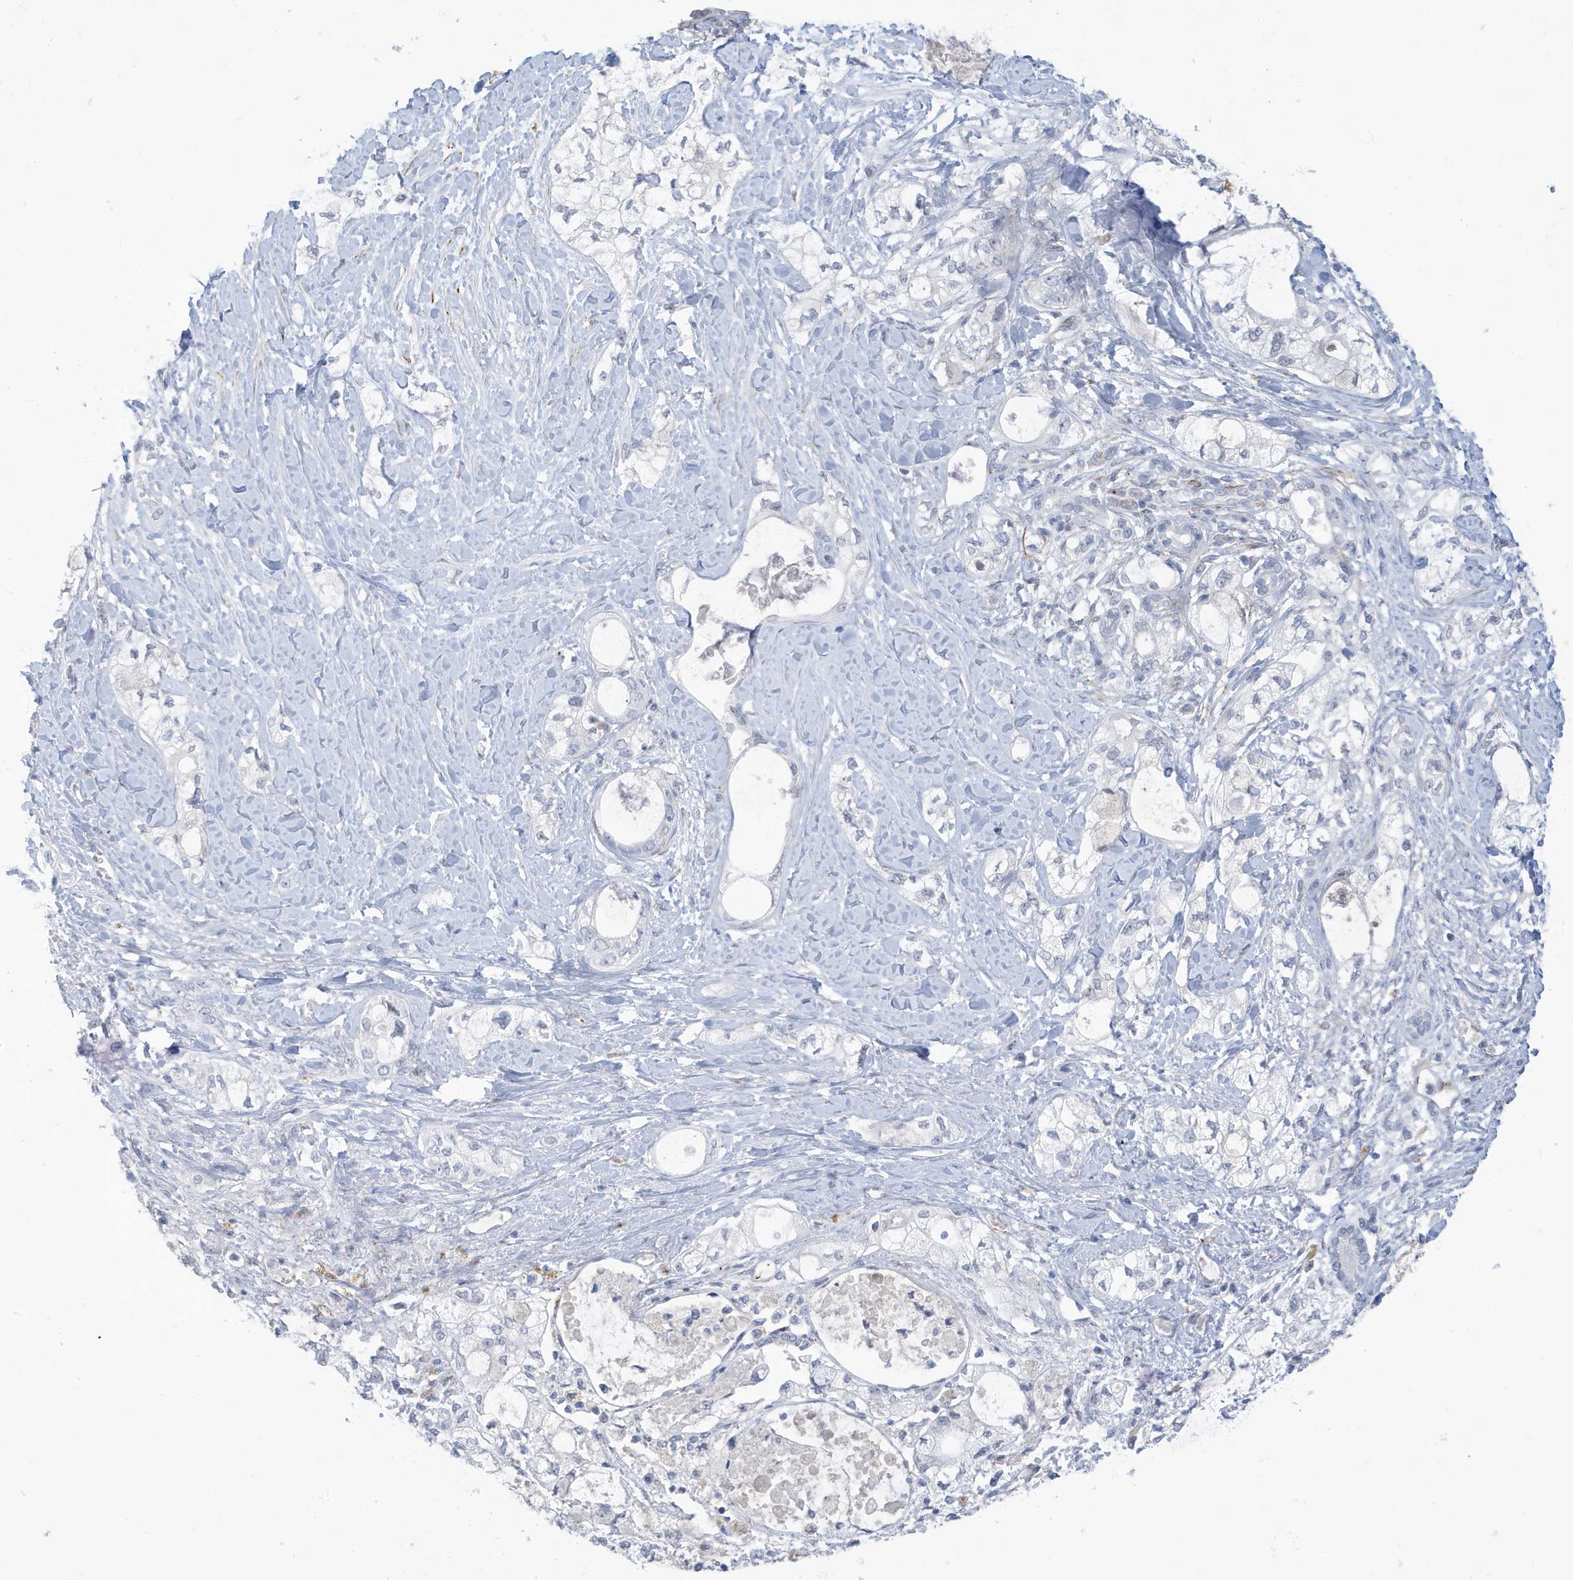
{"staining": {"intensity": "negative", "quantity": "none", "location": "none"}, "tissue": "pancreatic cancer", "cell_type": "Tumor cells", "image_type": "cancer", "snomed": [{"axis": "morphology", "description": "Adenocarcinoma, NOS"}, {"axis": "topography", "description": "Pancreas"}], "caption": "The micrograph shows no staining of tumor cells in adenocarcinoma (pancreatic).", "gene": "PERM1", "patient": {"sex": "male", "age": 70}}